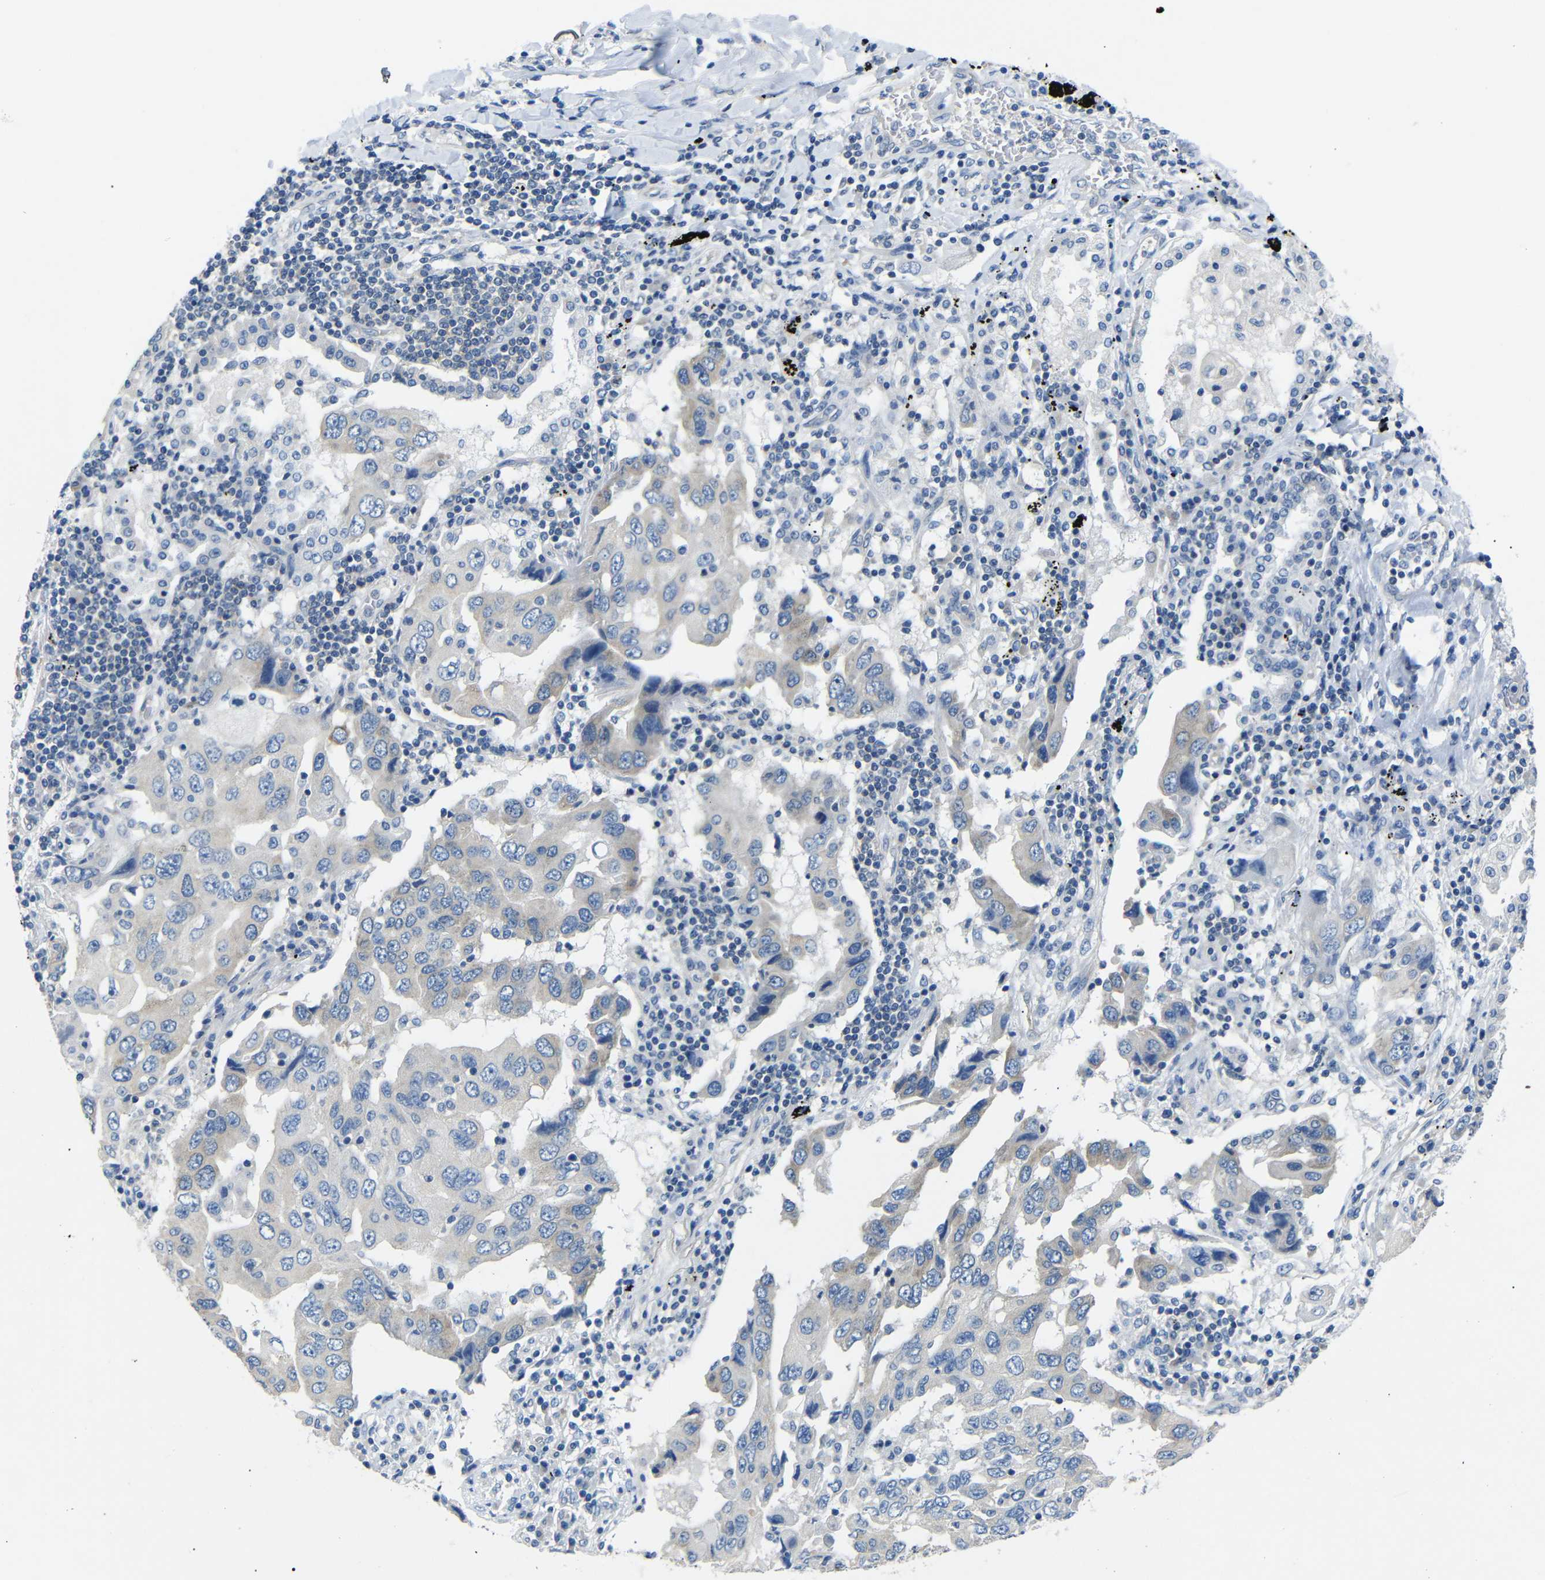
{"staining": {"intensity": "weak", "quantity": "<25%", "location": "cytoplasmic/membranous"}, "tissue": "lung cancer", "cell_type": "Tumor cells", "image_type": "cancer", "snomed": [{"axis": "morphology", "description": "Adenocarcinoma, NOS"}, {"axis": "topography", "description": "Lung"}], "caption": "There is no significant expression in tumor cells of lung adenocarcinoma.", "gene": "DCP1A", "patient": {"sex": "female", "age": 65}}